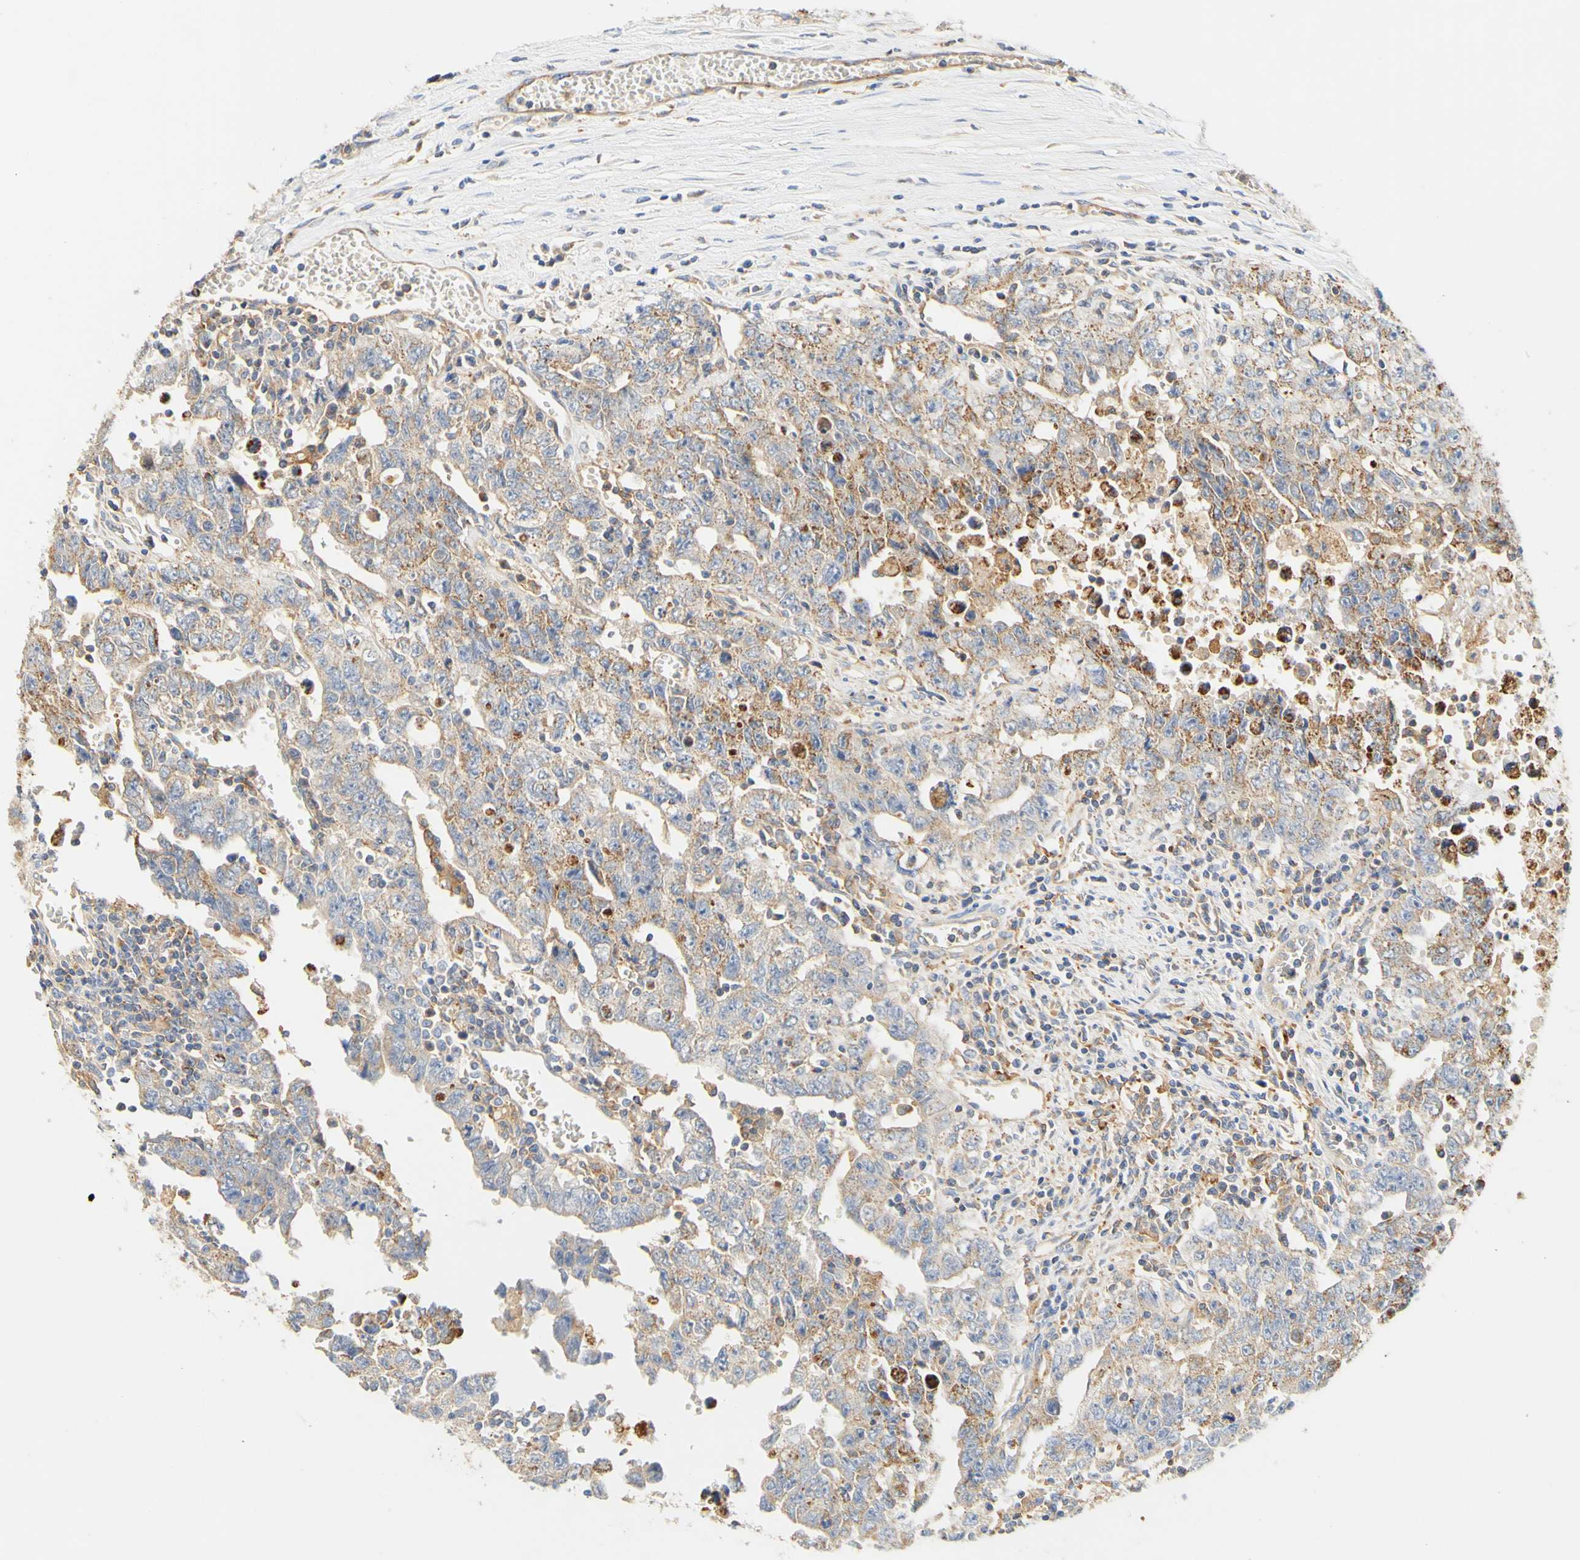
{"staining": {"intensity": "moderate", "quantity": "25%-75%", "location": "cytoplasmic/membranous"}, "tissue": "testis cancer", "cell_type": "Tumor cells", "image_type": "cancer", "snomed": [{"axis": "morphology", "description": "Carcinoma, Embryonal, NOS"}, {"axis": "topography", "description": "Testis"}], "caption": "Moderate cytoplasmic/membranous staining for a protein is identified in about 25%-75% of tumor cells of embryonal carcinoma (testis) using immunohistochemistry.", "gene": "PCDH7", "patient": {"sex": "male", "age": 28}}